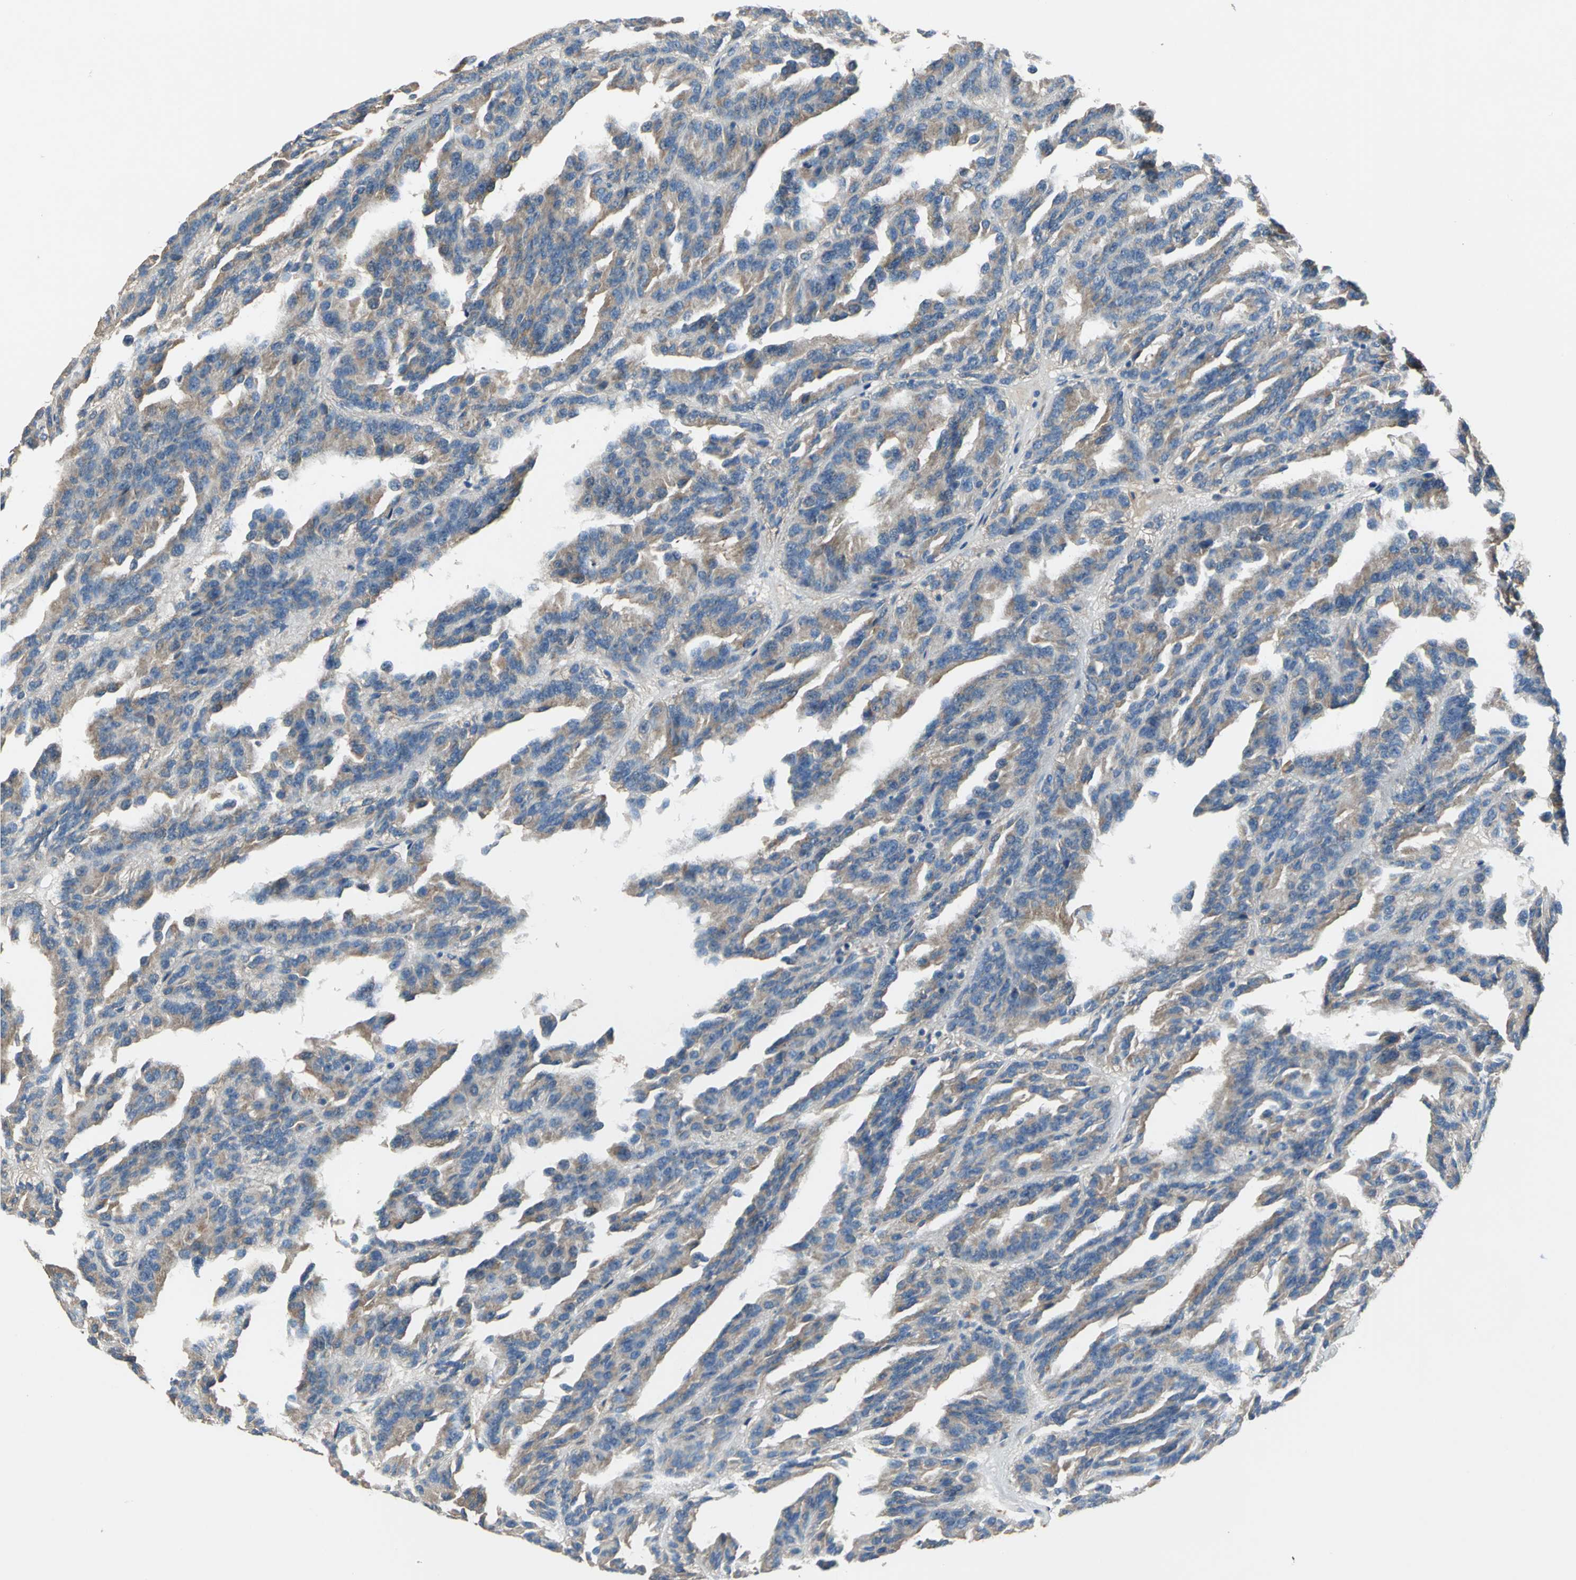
{"staining": {"intensity": "moderate", "quantity": ">75%", "location": "cytoplasmic/membranous"}, "tissue": "renal cancer", "cell_type": "Tumor cells", "image_type": "cancer", "snomed": [{"axis": "morphology", "description": "Adenocarcinoma, NOS"}, {"axis": "topography", "description": "Kidney"}], "caption": "DAB (3,3'-diaminobenzidine) immunohistochemical staining of renal cancer displays moderate cytoplasmic/membranous protein positivity in approximately >75% of tumor cells. (Brightfield microscopy of DAB IHC at high magnification).", "gene": "HEPH", "patient": {"sex": "male", "age": 46}}